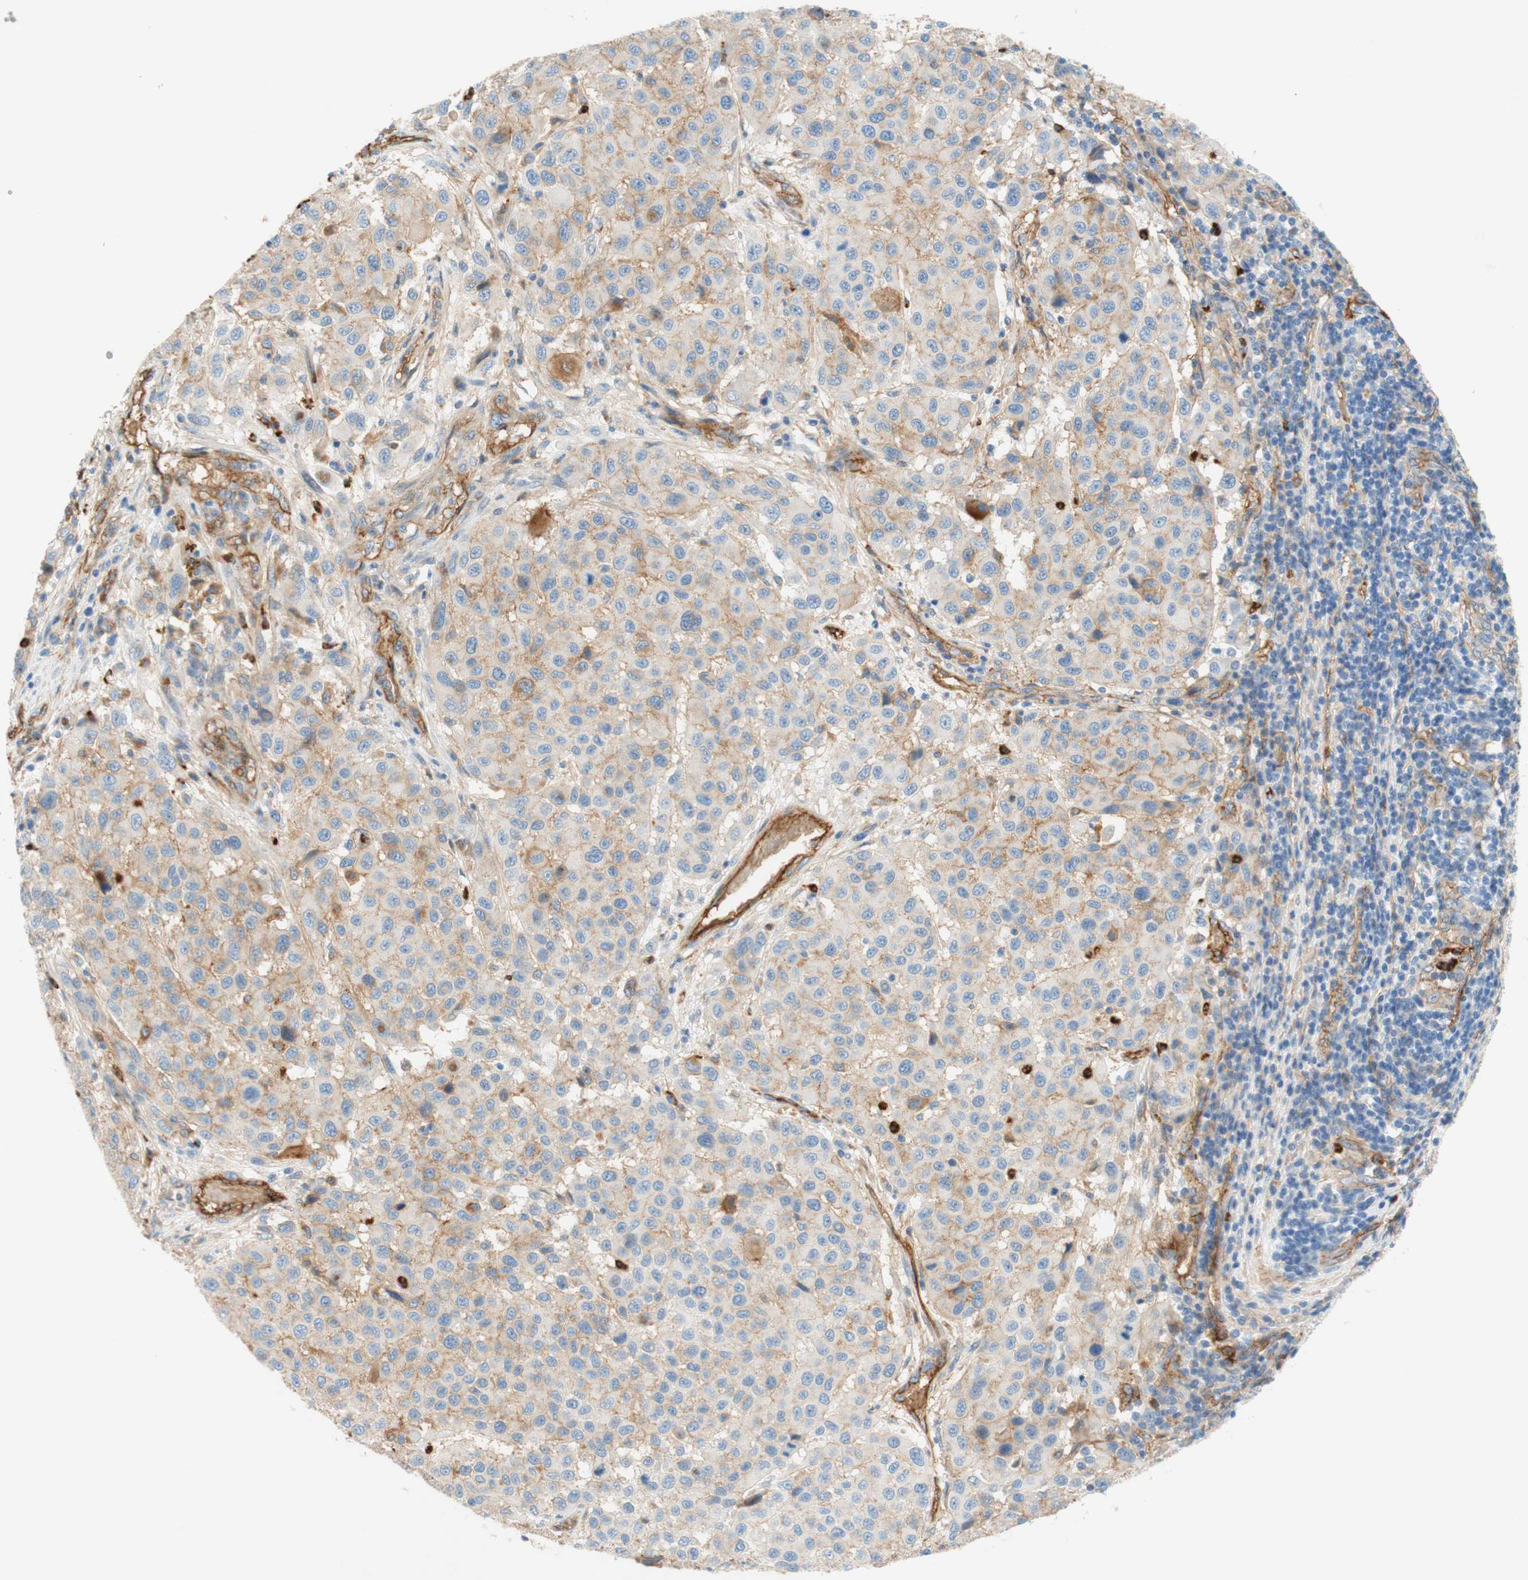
{"staining": {"intensity": "weak", "quantity": "25%-75%", "location": "cytoplasmic/membranous"}, "tissue": "melanoma", "cell_type": "Tumor cells", "image_type": "cancer", "snomed": [{"axis": "morphology", "description": "Malignant melanoma, Metastatic site"}, {"axis": "topography", "description": "Lymph node"}], "caption": "Malignant melanoma (metastatic site) tissue shows weak cytoplasmic/membranous staining in about 25%-75% of tumor cells, visualized by immunohistochemistry.", "gene": "STOM", "patient": {"sex": "male", "age": 61}}